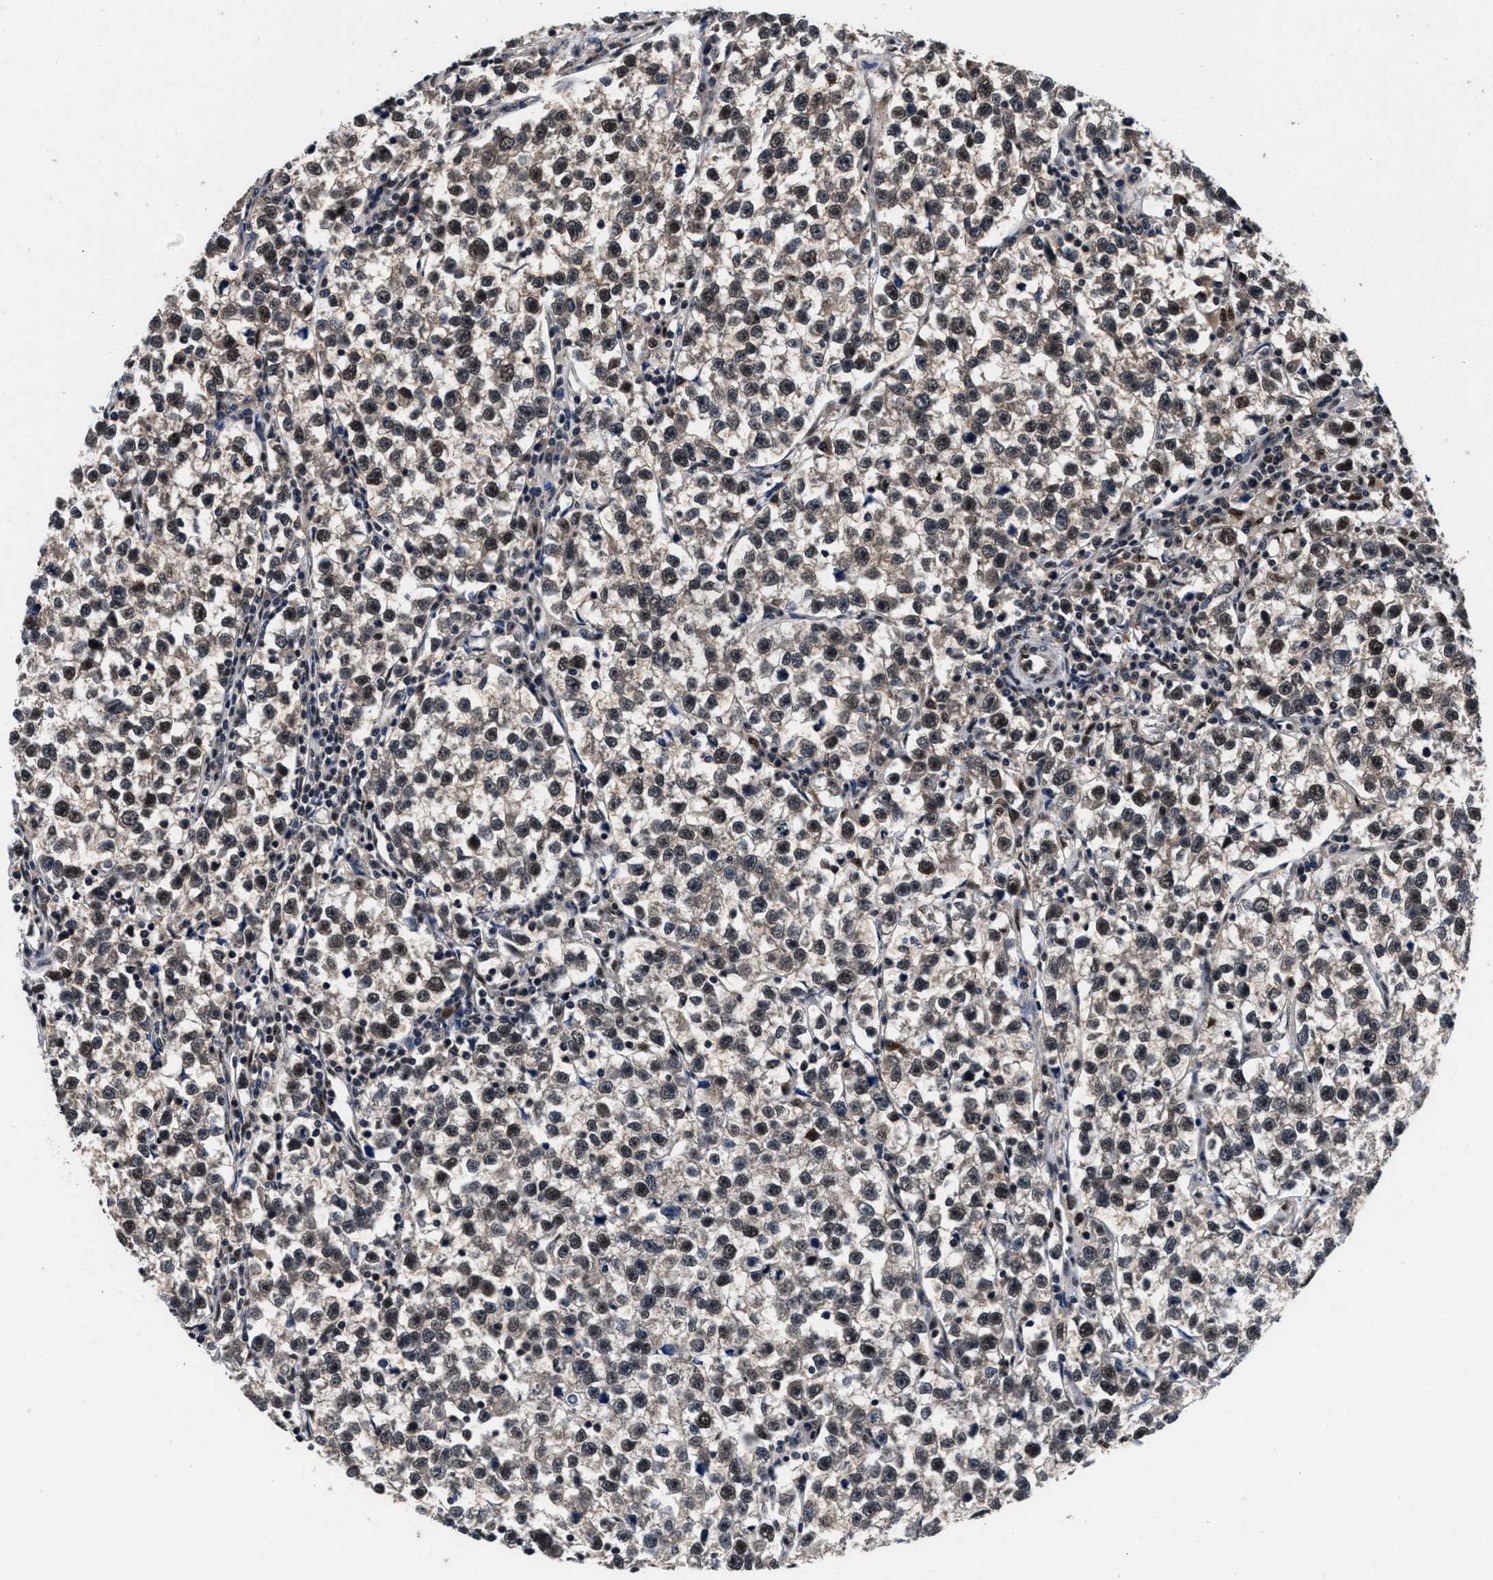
{"staining": {"intensity": "strong", "quantity": ">75%", "location": "cytoplasmic/membranous,nuclear"}, "tissue": "testis cancer", "cell_type": "Tumor cells", "image_type": "cancer", "snomed": [{"axis": "morphology", "description": "Normal tissue, NOS"}, {"axis": "morphology", "description": "Seminoma, NOS"}, {"axis": "topography", "description": "Testis"}], "caption": "Immunohistochemical staining of testis seminoma exhibits high levels of strong cytoplasmic/membranous and nuclear staining in about >75% of tumor cells.", "gene": "USP16", "patient": {"sex": "male", "age": 43}}